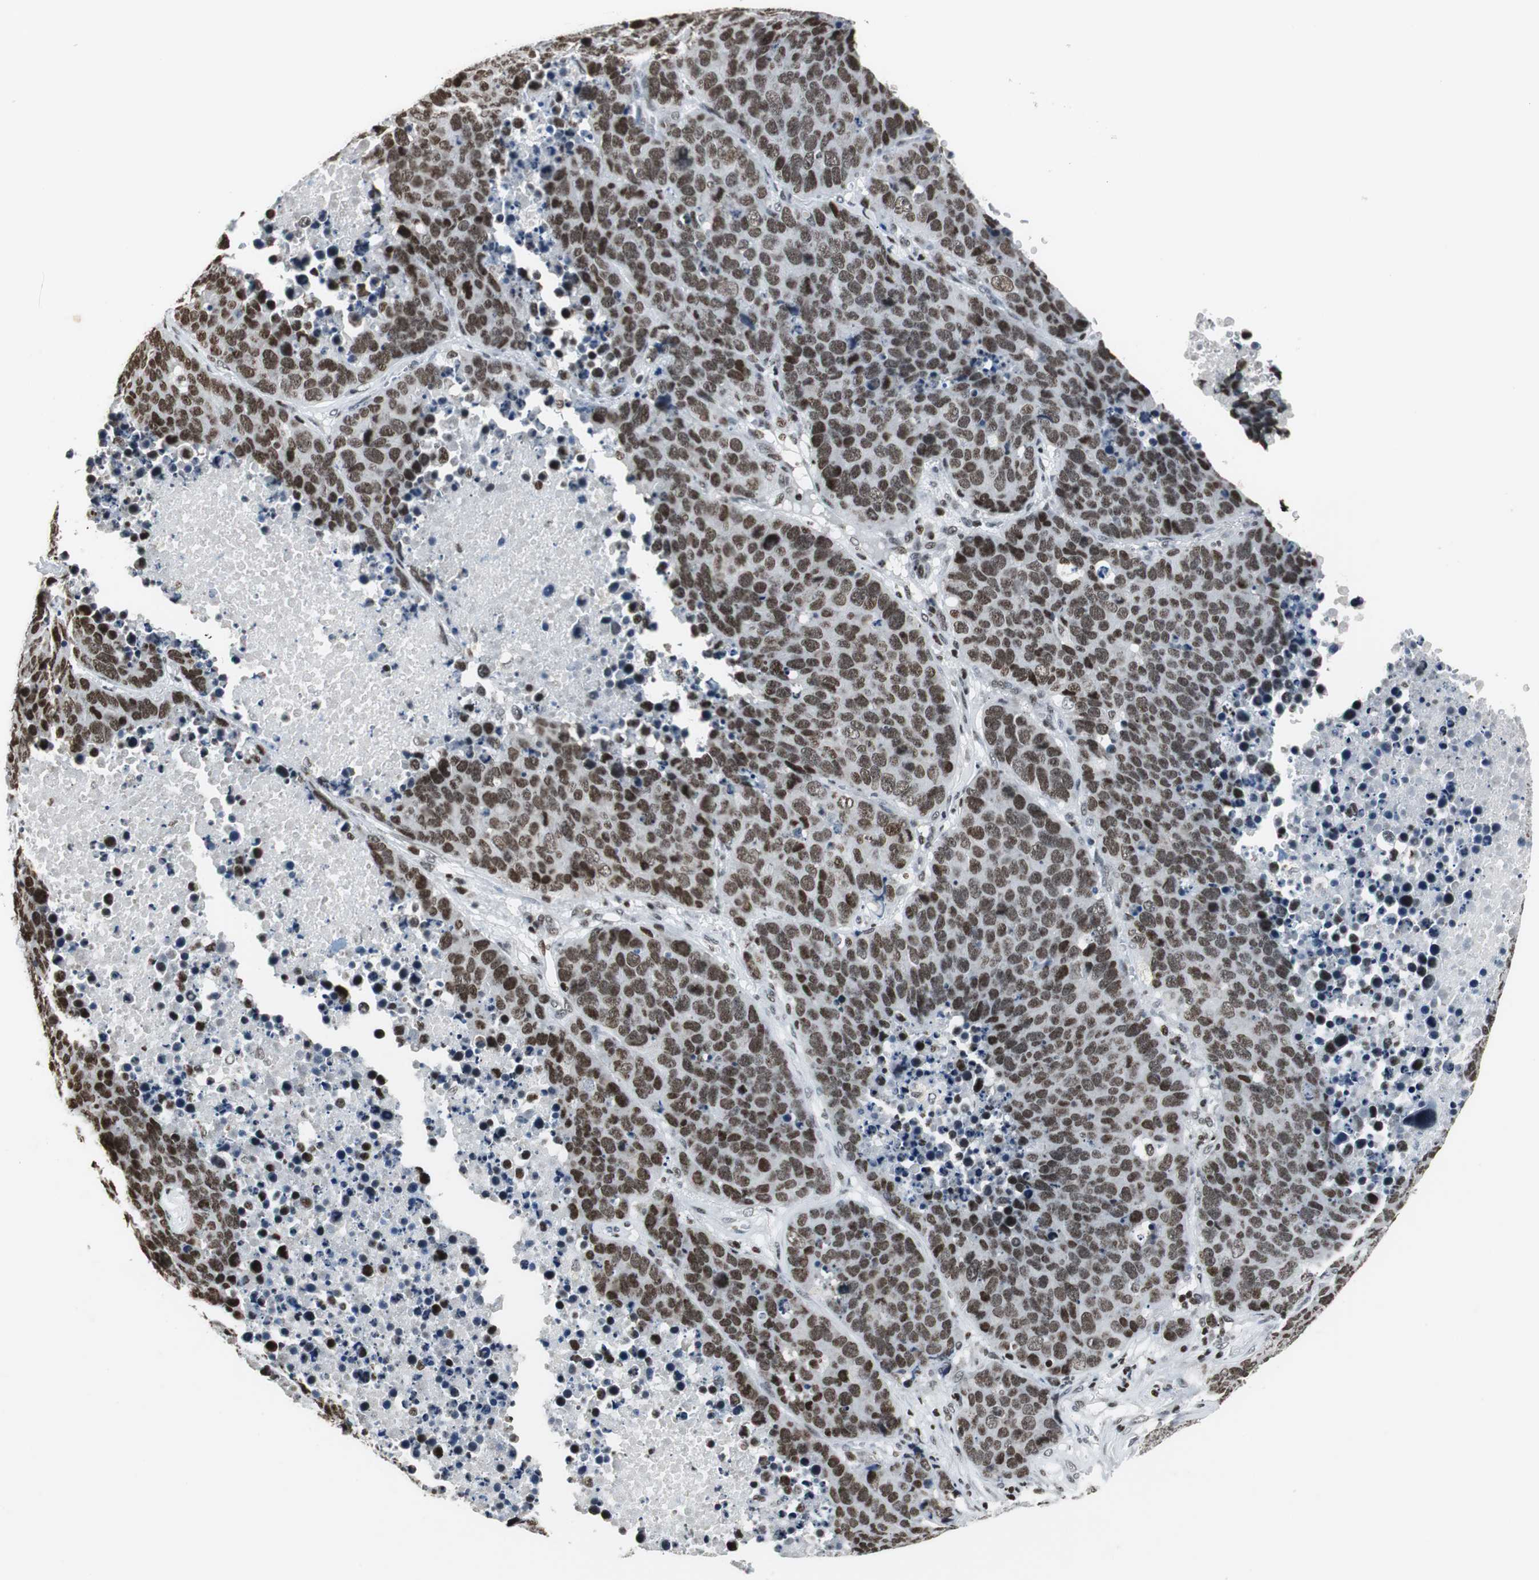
{"staining": {"intensity": "moderate", "quantity": ">75%", "location": "nuclear"}, "tissue": "carcinoid", "cell_type": "Tumor cells", "image_type": "cancer", "snomed": [{"axis": "morphology", "description": "Carcinoid, malignant, NOS"}, {"axis": "topography", "description": "Lung"}], "caption": "A brown stain shows moderate nuclear expression of a protein in carcinoid (malignant) tumor cells.", "gene": "RBBP4", "patient": {"sex": "male", "age": 60}}